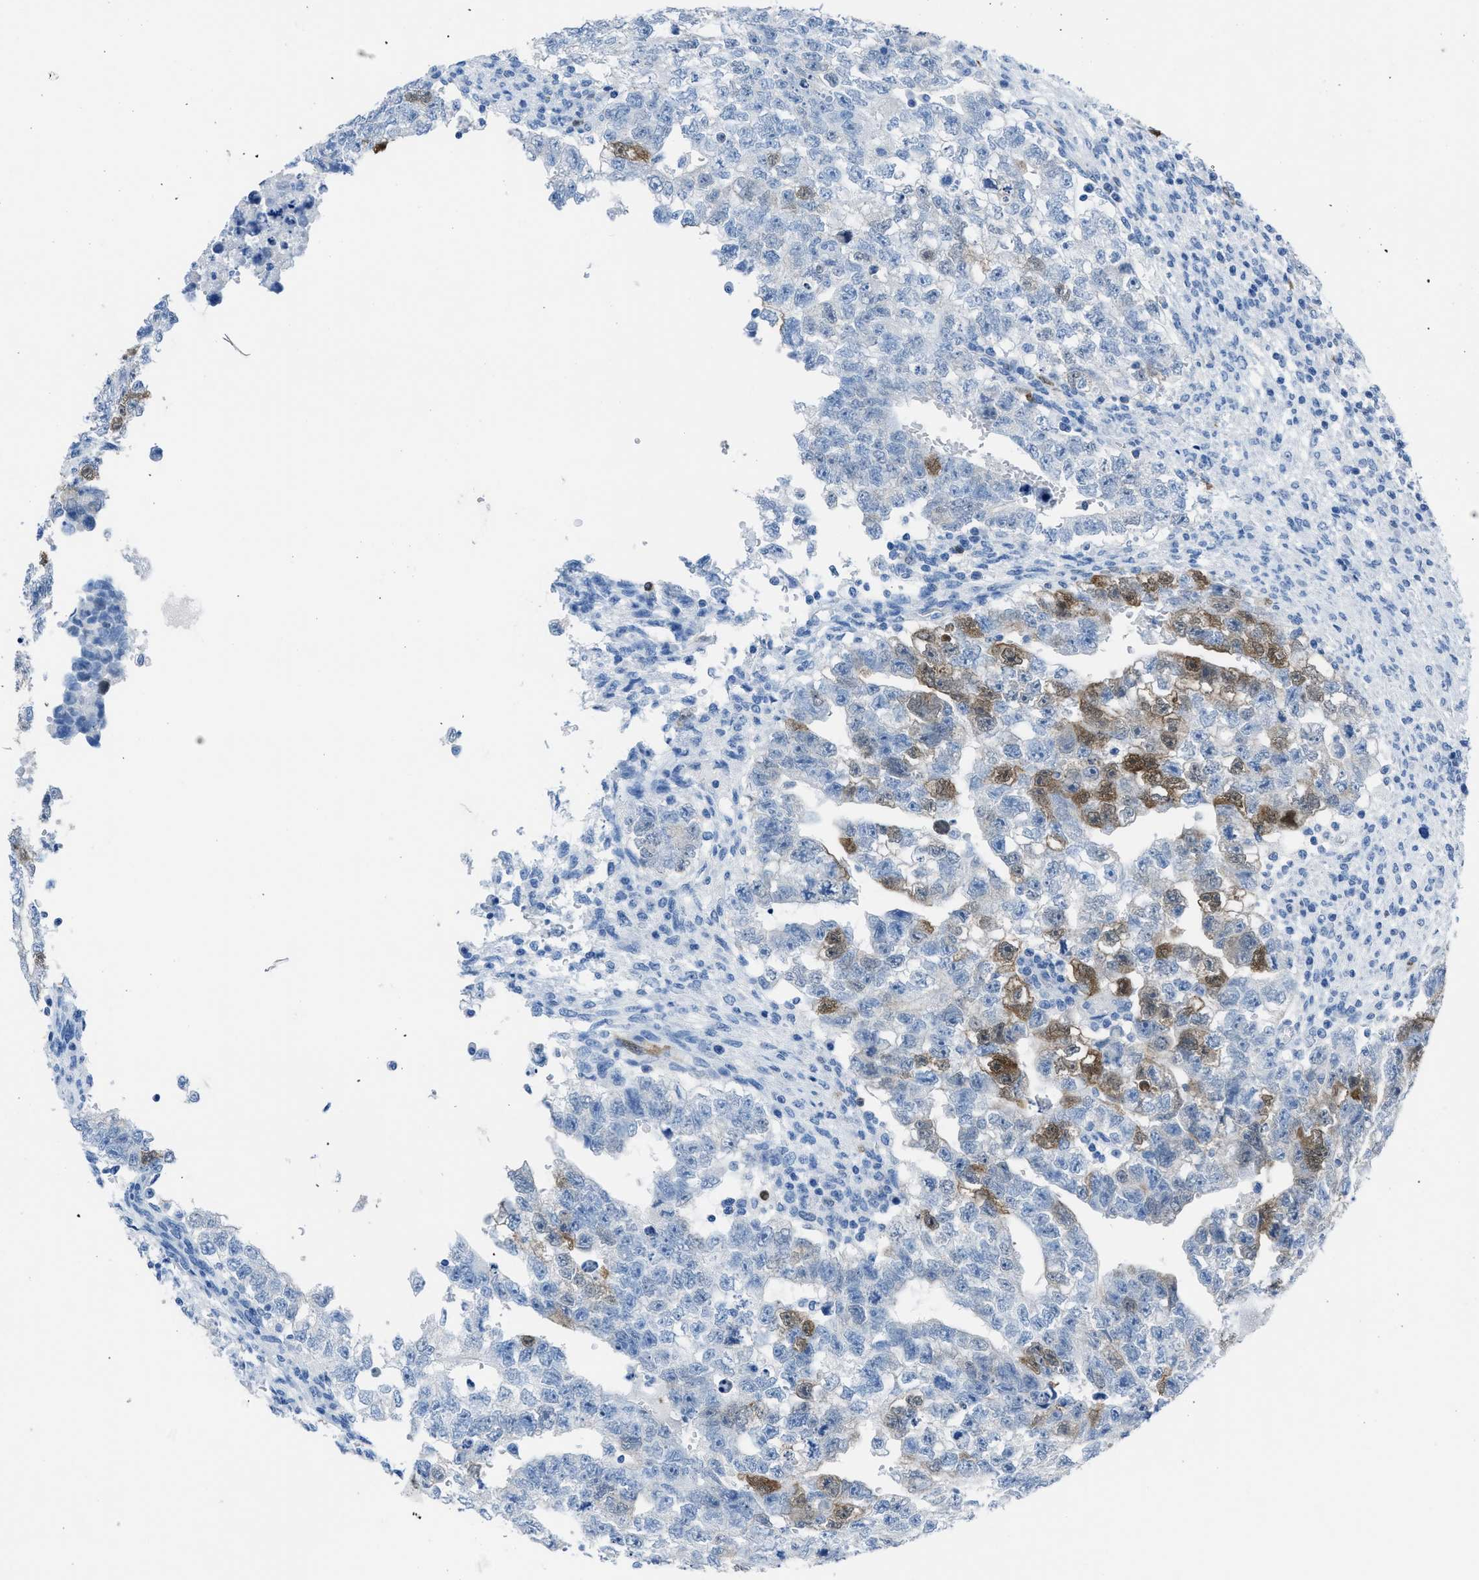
{"staining": {"intensity": "moderate", "quantity": "<25%", "location": "cytoplasmic/membranous"}, "tissue": "testis cancer", "cell_type": "Tumor cells", "image_type": "cancer", "snomed": [{"axis": "morphology", "description": "Seminoma, NOS"}, {"axis": "morphology", "description": "Carcinoma, Embryonal, NOS"}, {"axis": "topography", "description": "Testis"}], "caption": "Immunohistochemistry (IHC) photomicrograph of neoplastic tissue: human testis seminoma stained using IHC exhibits low levels of moderate protein expression localized specifically in the cytoplasmic/membranous of tumor cells, appearing as a cytoplasmic/membranous brown color.", "gene": "CDKN2A", "patient": {"sex": "male", "age": 38}}